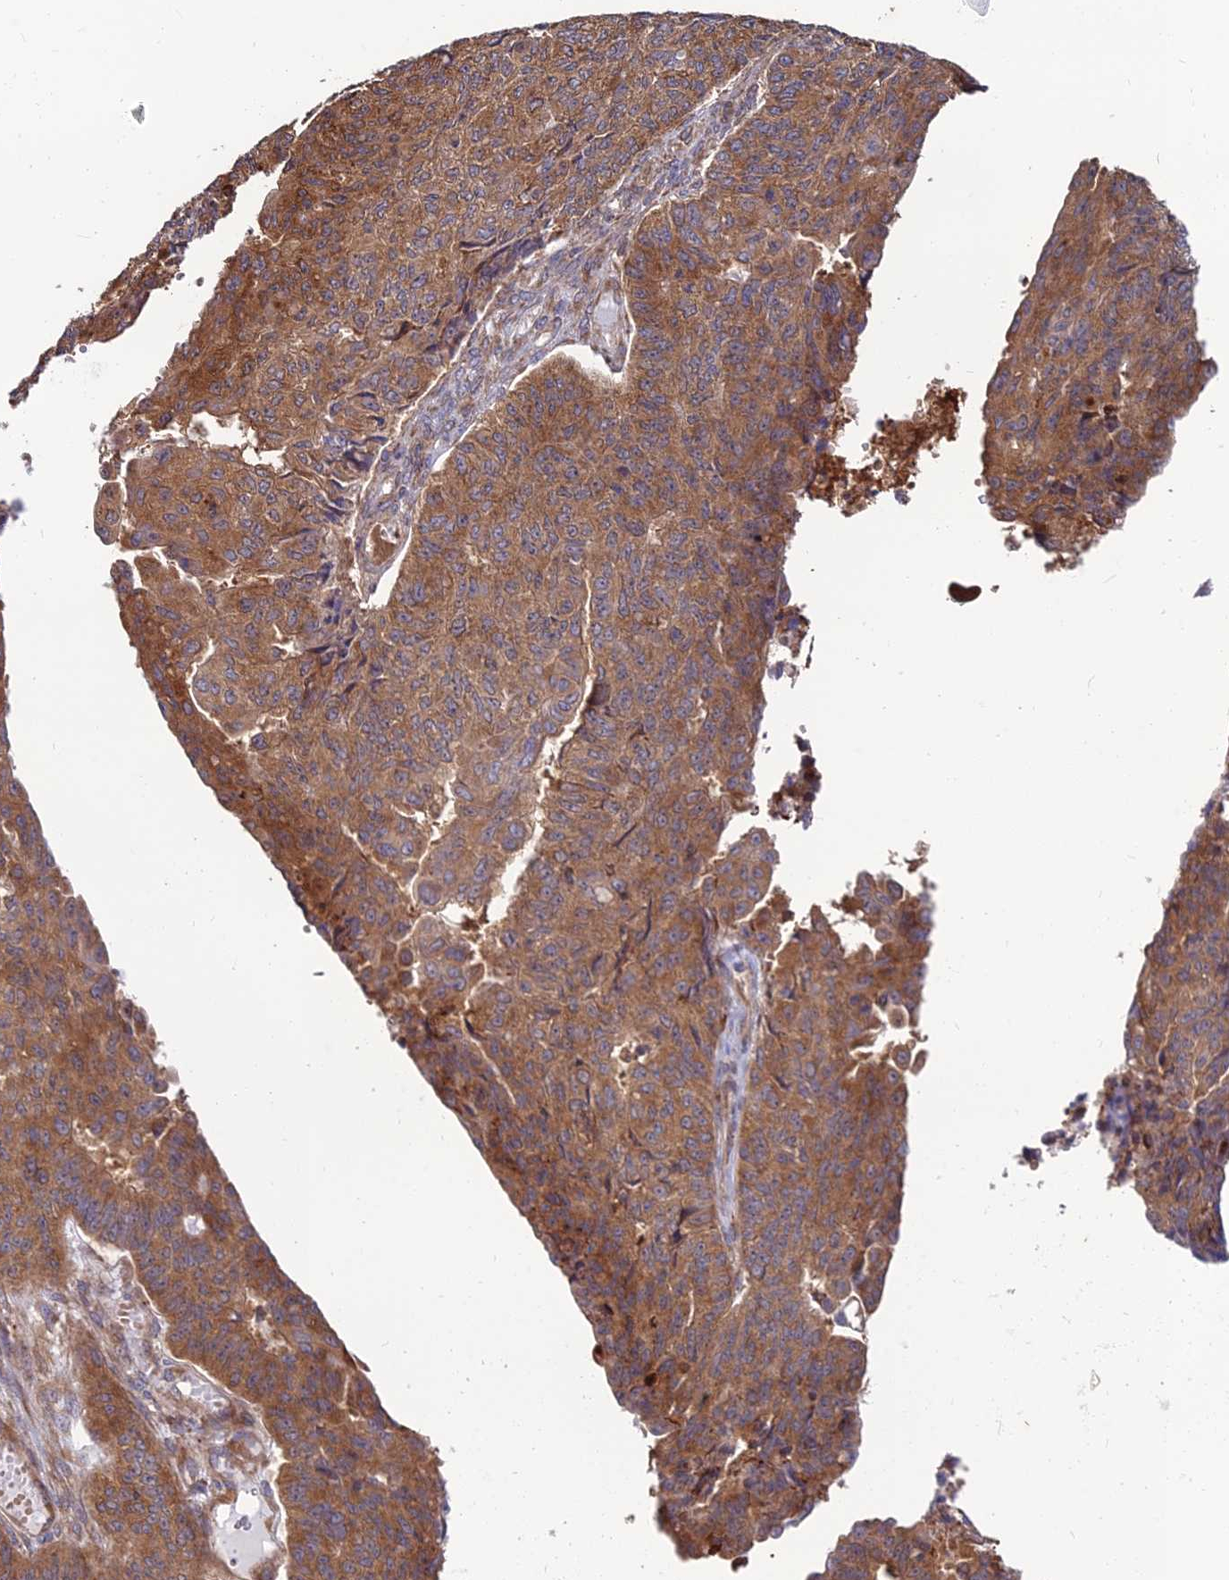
{"staining": {"intensity": "moderate", "quantity": ">75%", "location": "cytoplasmic/membranous"}, "tissue": "endometrial cancer", "cell_type": "Tumor cells", "image_type": "cancer", "snomed": [{"axis": "morphology", "description": "Adenocarcinoma, NOS"}, {"axis": "topography", "description": "Endometrium"}], "caption": "Immunohistochemistry micrograph of endometrial adenocarcinoma stained for a protein (brown), which reveals medium levels of moderate cytoplasmic/membranous staining in about >75% of tumor cells.", "gene": "CCT6B", "patient": {"sex": "female", "age": 32}}